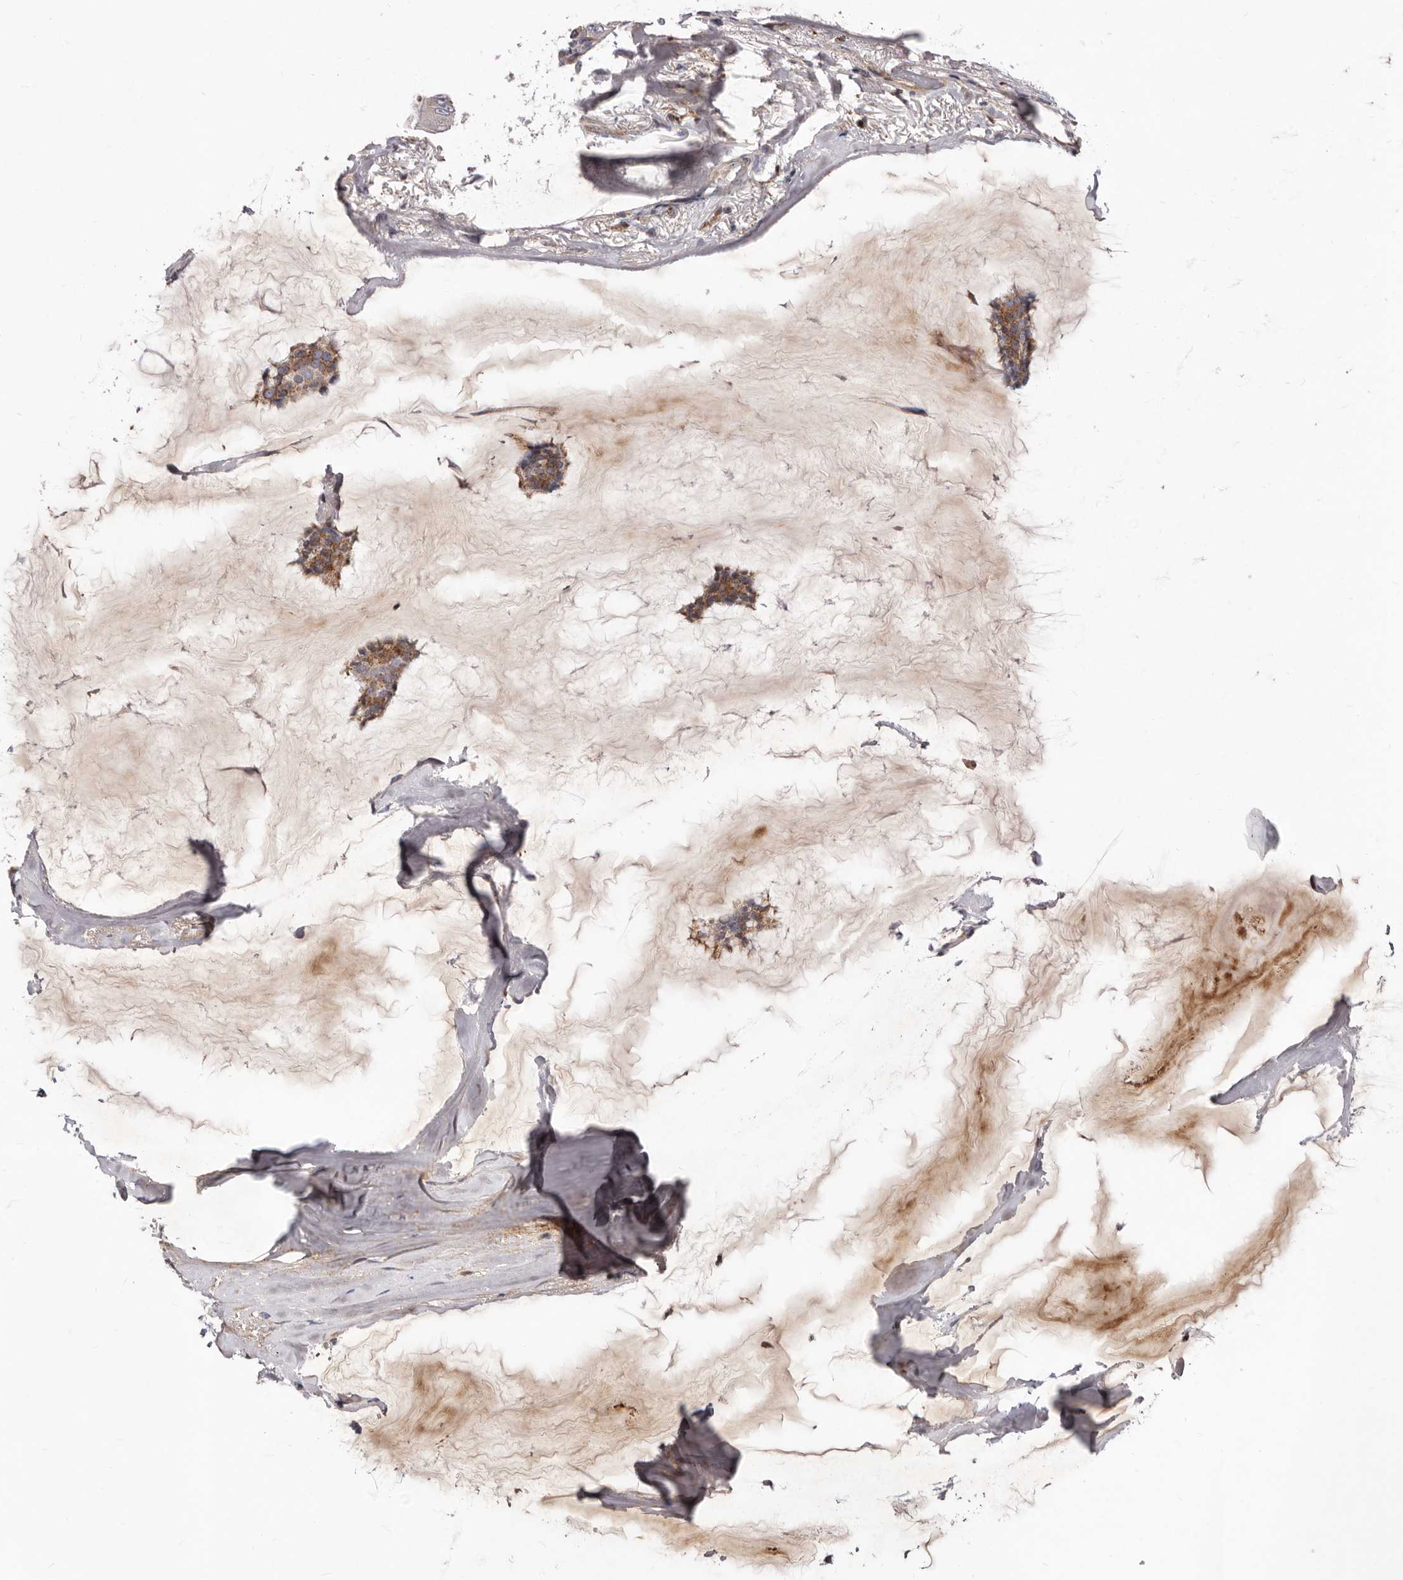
{"staining": {"intensity": "moderate", "quantity": ">75%", "location": "cytoplasmic/membranous"}, "tissue": "breast cancer", "cell_type": "Tumor cells", "image_type": "cancer", "snomed": [{"axis": "morphology", "description": "Duct carcinoma"}, {"axis": "topography", "description": "Breast"}], "caption": "A high-resolution image shows immunohistochemistry (IHC) staining of breast invasive ductal carcinoma, which displays moderate cytoplasmic/membranous staining in about >75% of tumor cells.", "gene": "NUBPL", "patient": {"sex": "female", "age": 93}}